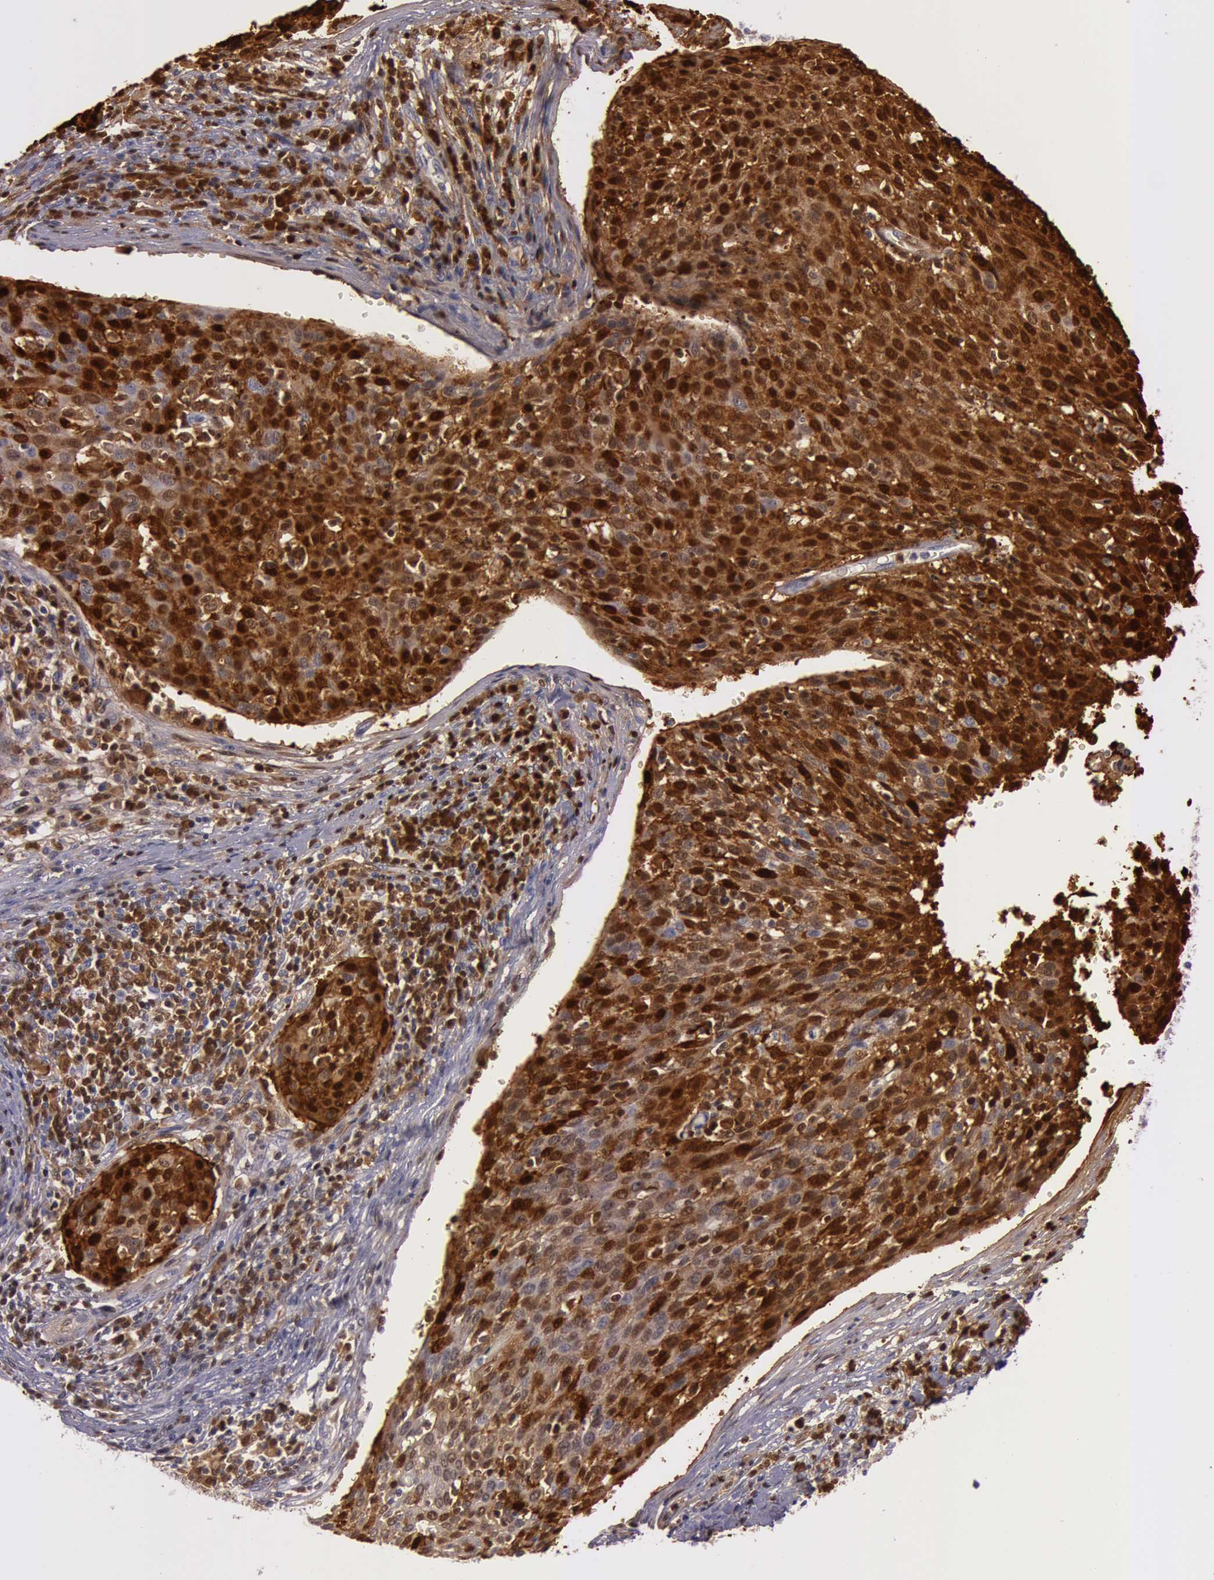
{"staining": {"intensity": "strong", "quantity": ">75%", "location": "cytoplasmic/membranous"}, "tissue": "cervical cancer", "cell_type": "Tumor cells", "image_type": "cancer", "snomed": [{"axis": "morphology", "description": "Squamous cell carcinoma, NOS"}, {"axis": "topography", "description": "Cervix"}], "caption": "This histopathology image shows cervical squamous cell carcinoma stained with IHC to label a protein in brown. The cytoplasmic/membranous of tumor cells show strong positivity for the protein. Nuclei are counter-stained blue.", "gene": "S100A7", "patient": {"sex": "female", "age": 38}}